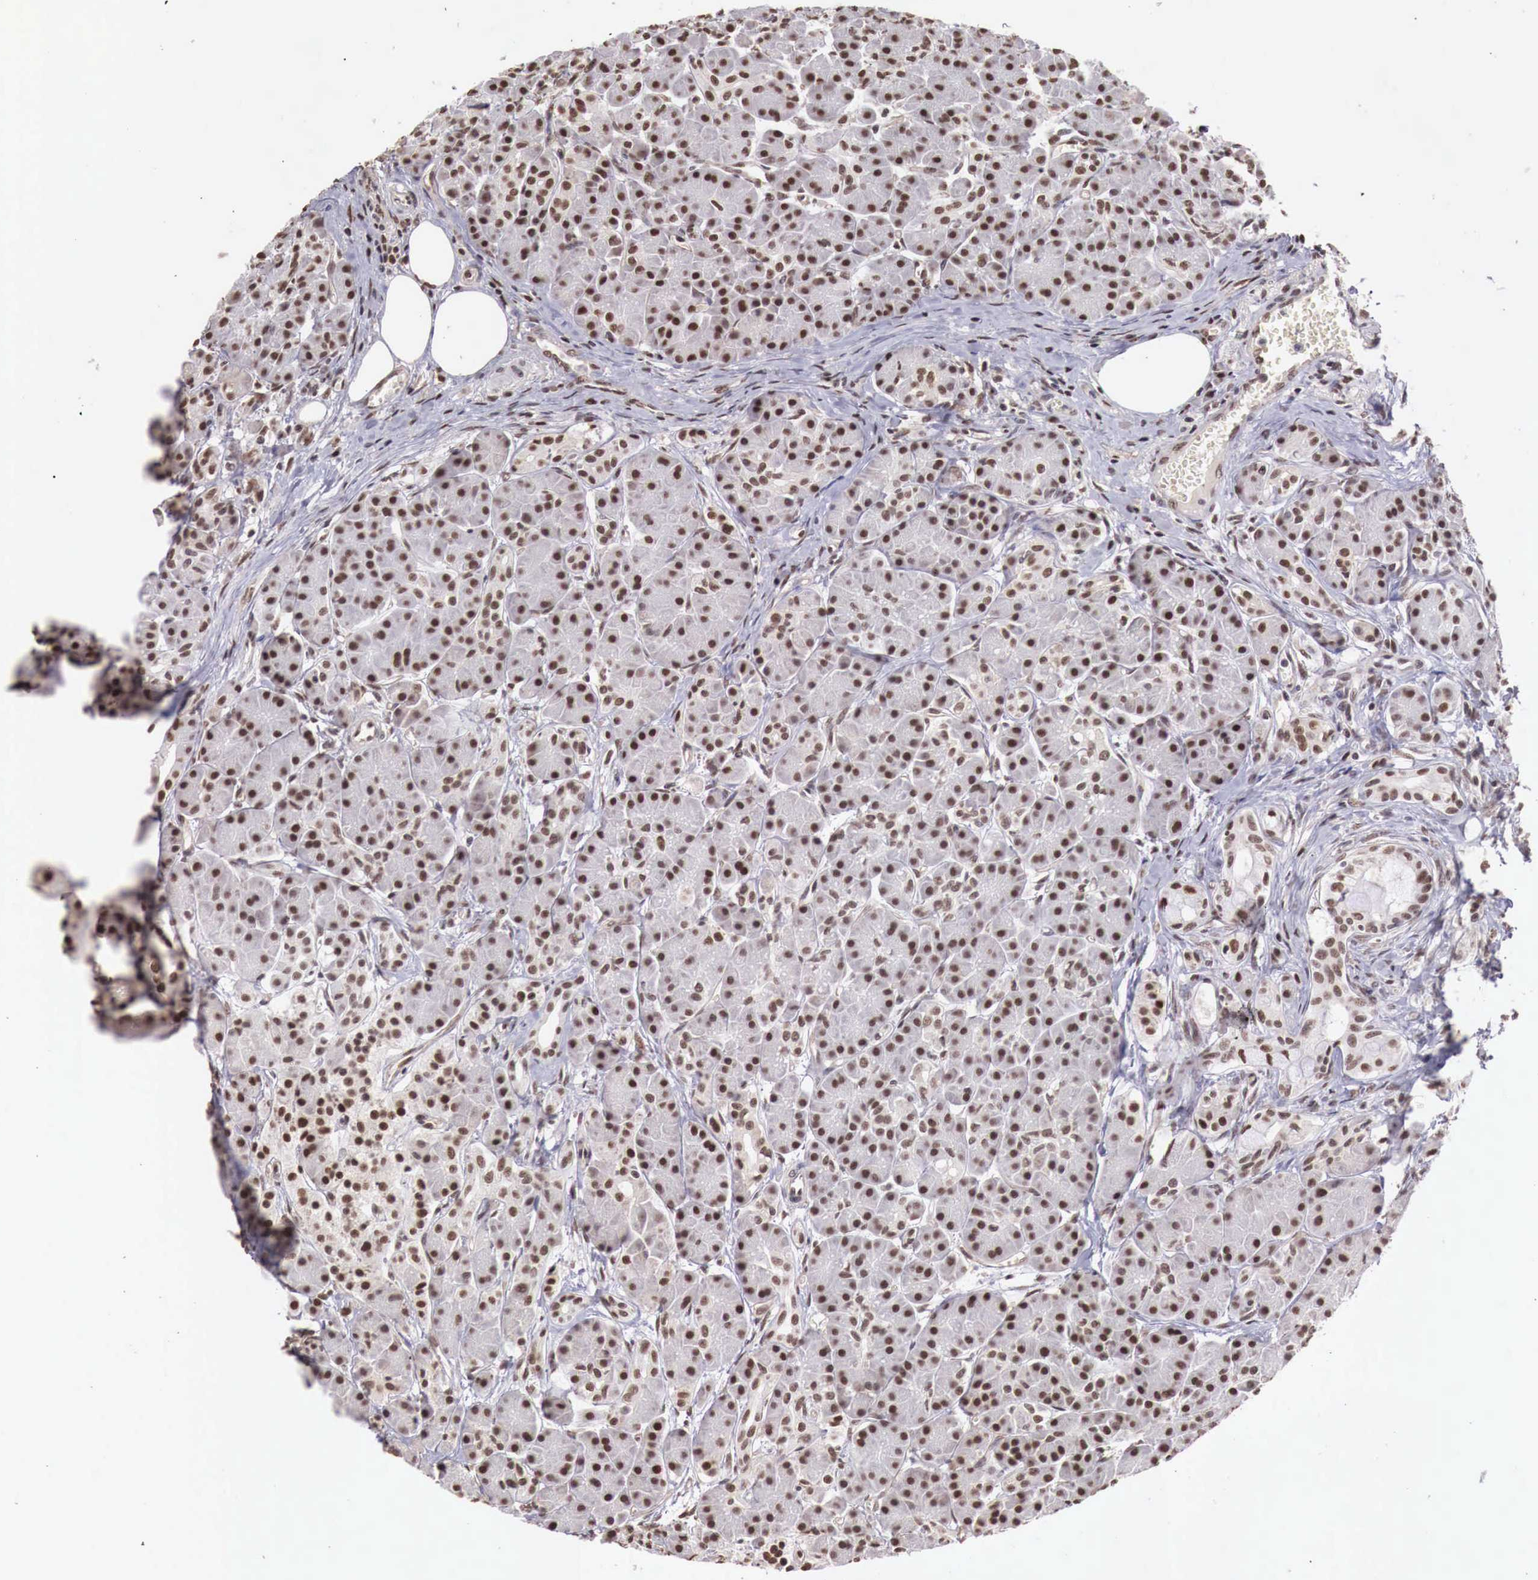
{"staining": {"intensity": "strong", "quantity": ">75%", "location": "cytoplasmic/membranous,nuclear"}, "tissue": "pancreas", "cell_type": "Exocrine glandular cells", "image_type": "normal", "snomed": [{"axis": "morphology", "description": "Normal tissue, NOS"}, {"axis": "topography", "description": "Pancreas"}], "caption": "Strong cytoplasmic/membranous,nuclear staining for a protein is identified in approximately >75% of exocrine glandular cells of normal pancreas using immunohistochemistry.", "gene": "FOXP2", "patient": {"sex": "male", "age": 73}}